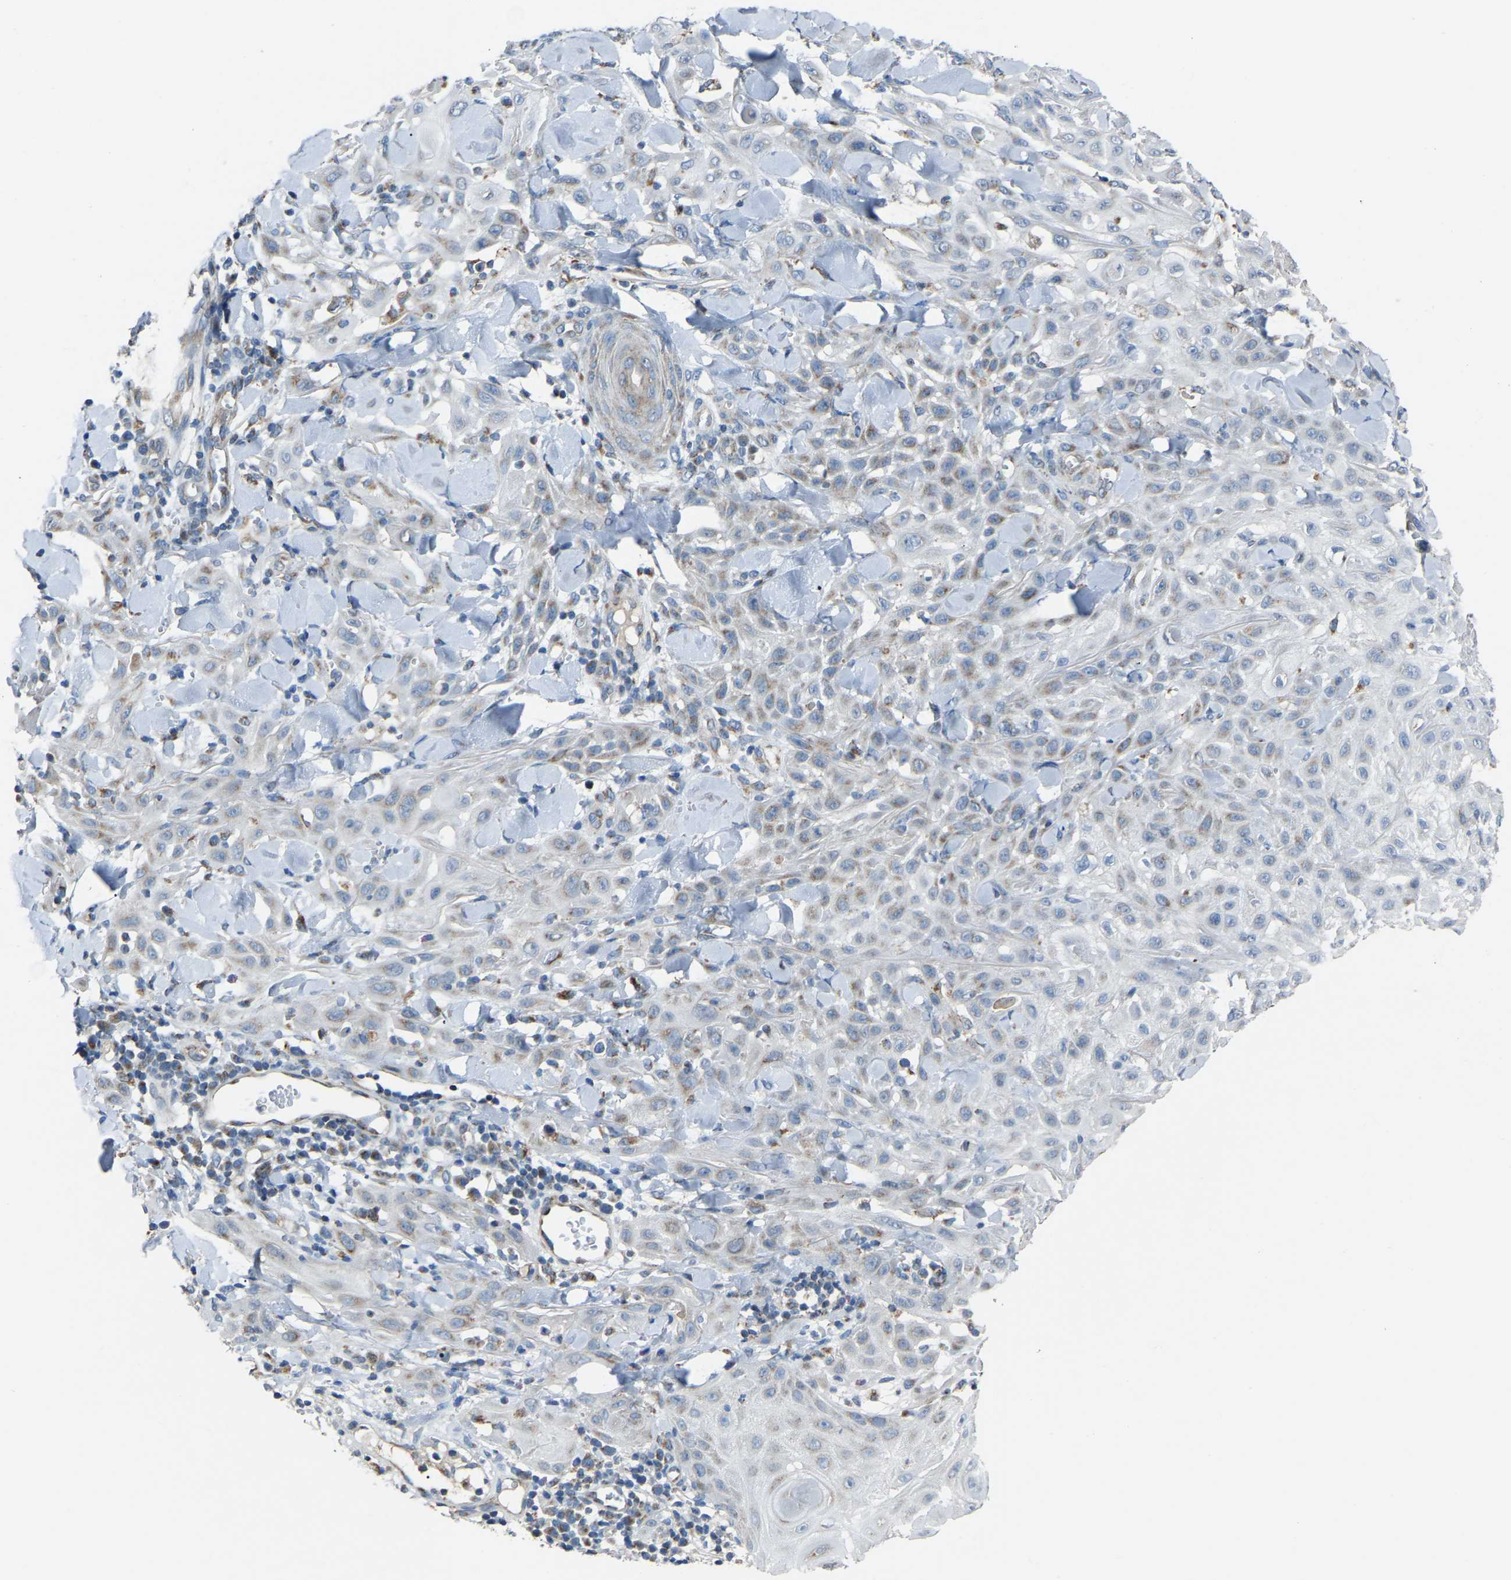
{"staining": {"intensity": "weak", "quantity": "<25%", "location": "cytoplasmic/membranous"}, "tissue": "skin cancer", "cell_type": "Tumor cells", "image_type": "cancer", "snomed": [{"axis": "morphology", "description": "Squamous cell carcinoma, NOS"}, {"axis": "topography", "description": "Skin"}], "caption": "Skin squamous cell carcinoma was stained to show a protein in brown. There is no significant expression in tumor cells.", "gene": "CANT1", "patient": {"sex": "male", "age": 24}}